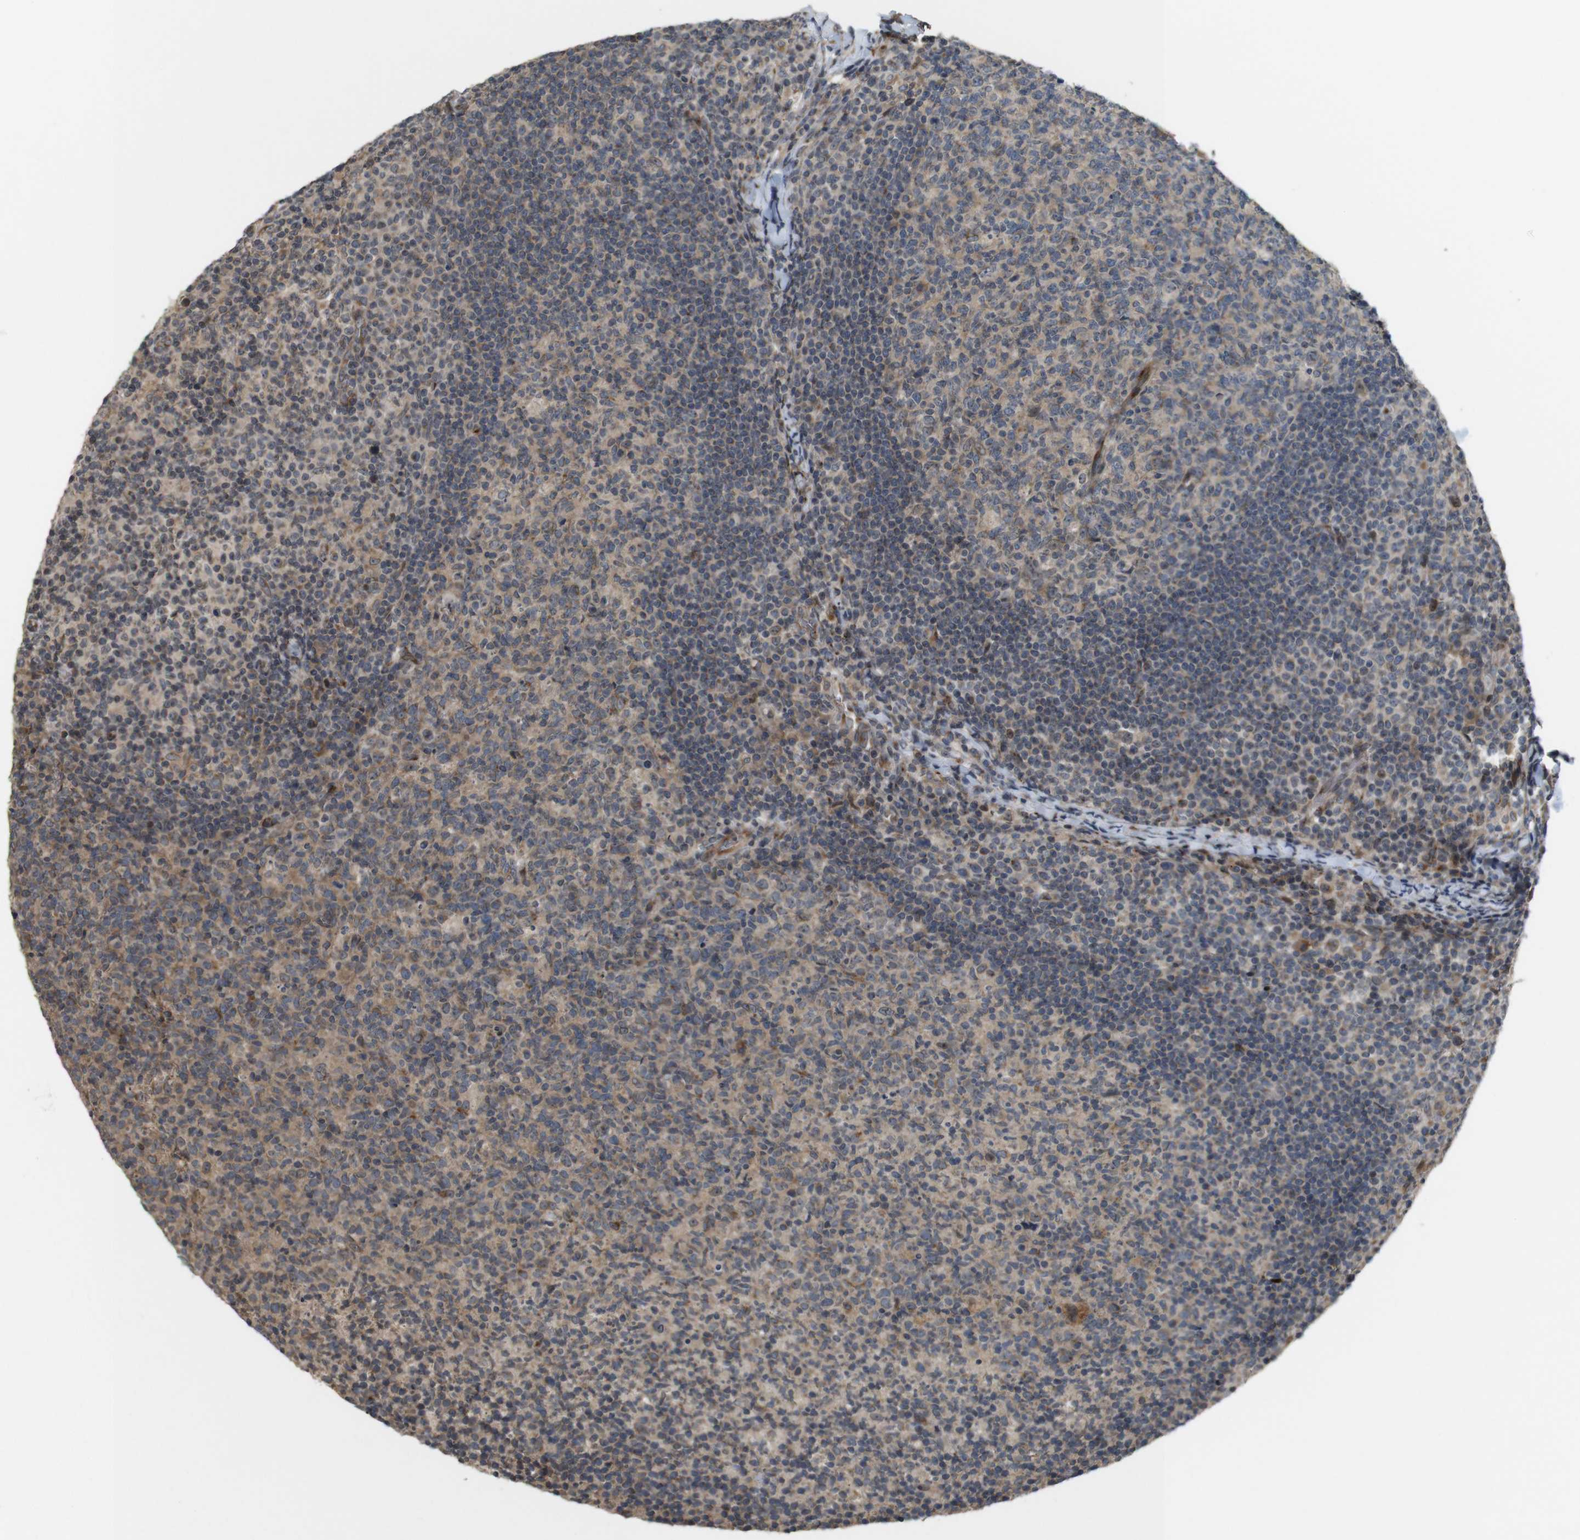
{"staining": {"intensity": "weak", "quantity": ">75%", "location": "cytoplasmic/membranous"}, "tissue": "lymph node", "cell_type": "Germinal center cells", "image_type": "normal", "snomed": [{"axis": "morphology", "description": "Normal tissue, NOS"}, {"axis": "morphology", "description": "Inflammation, NOS"}, {"axis": "topography", "description": "Lymph node"}], "caption": "Lymph node stained for a protein displays weak cytoplasmic/membranous positivity in germinal center cells. (DAB IHC, brown staining for protein, blue staining for nuclei).", "gene": "EFCAB14", "patient": {"sex": "male", "age": 55}}